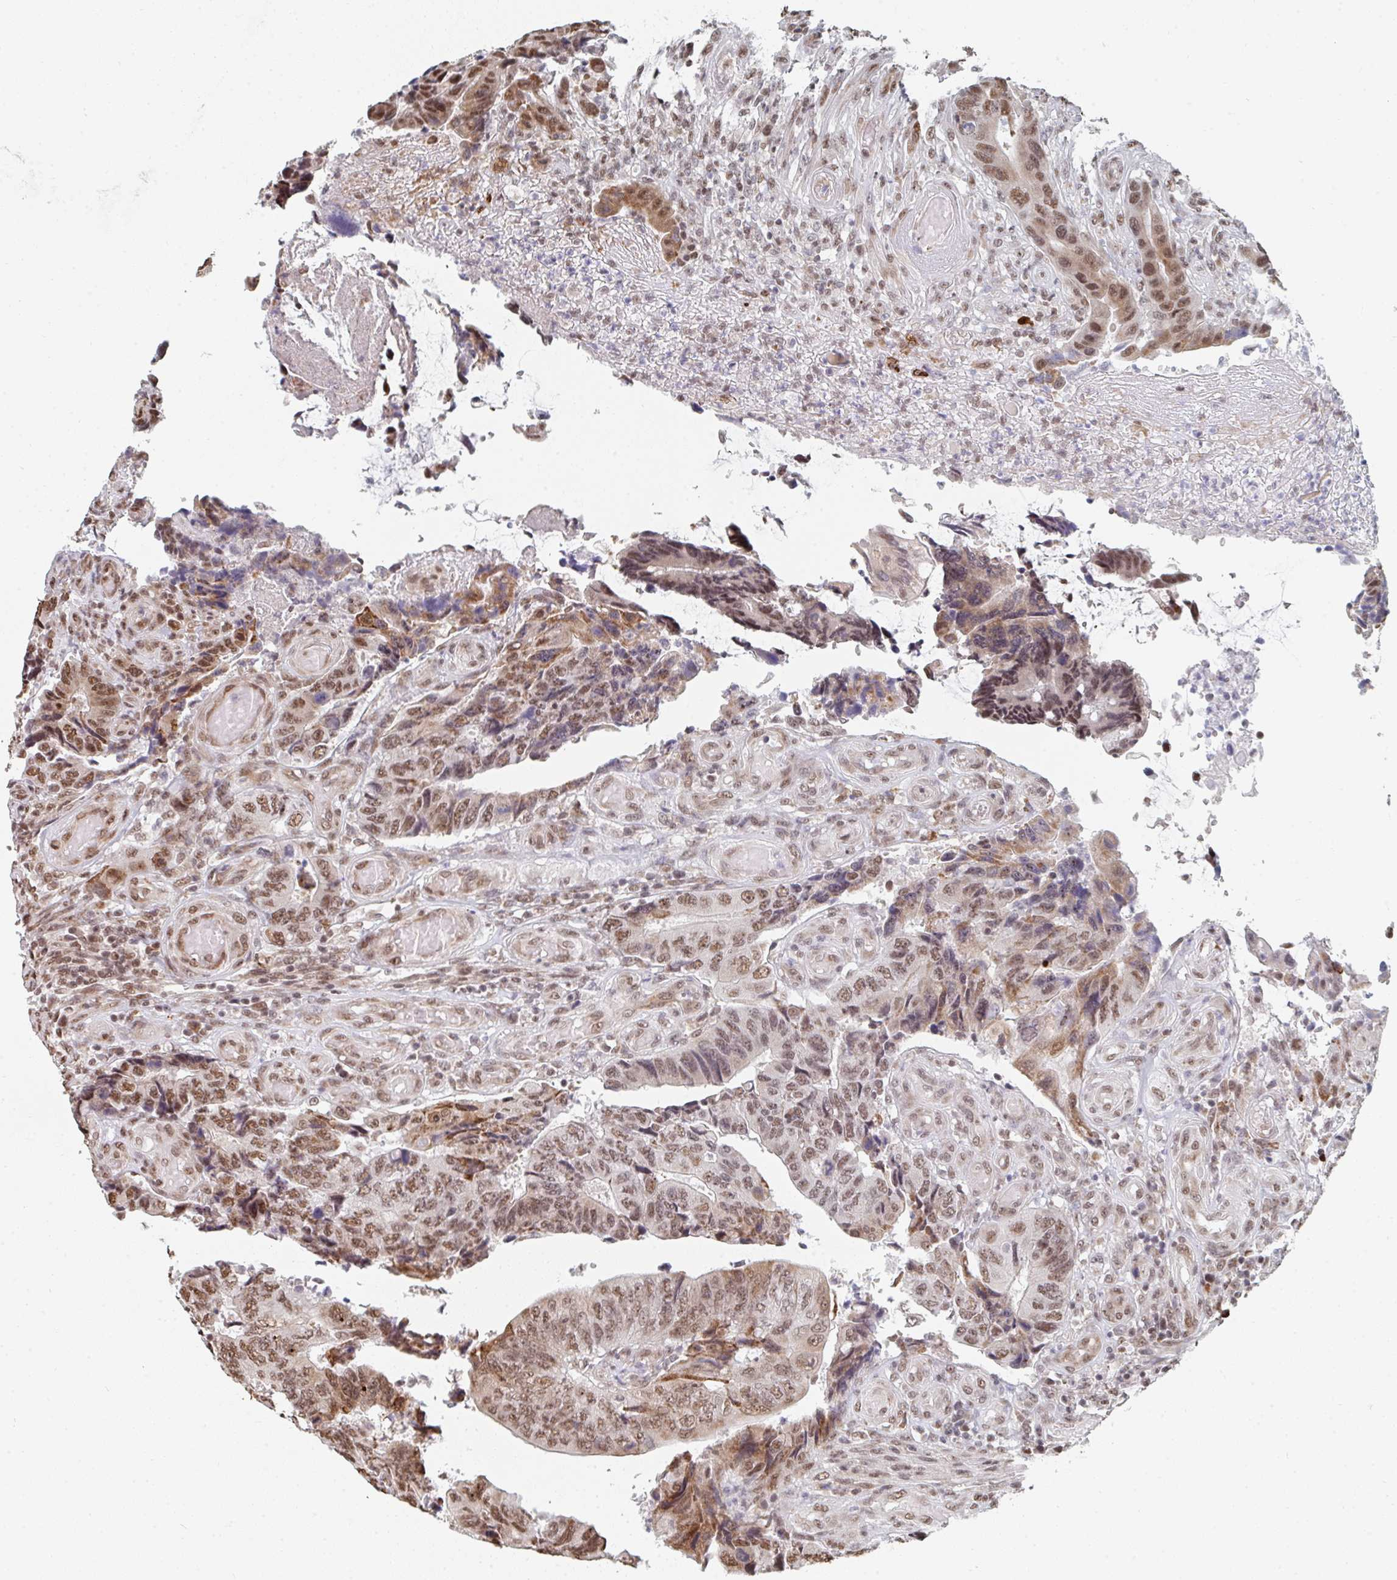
{"staining": {"intensity": "moderate", "quantity": ">75%", "location": "nuclear"}, "tissue": "colorectal cancer", "cell_type": "Tumor cells", "image_type": "cancer", "snomed": [{"axis": "morphology", "description": "Adenocarcinoma, NOS"}, {"axis": "topography", "description": "Colon"}], "caption": "Colorectal adenocarcinoma stained for a protein (brown) exhibits moderate nuclear positive staining in about >75% of tumor cells.", "gene": "MBNL1", "patient": {"sex": "male", "age": 87}}